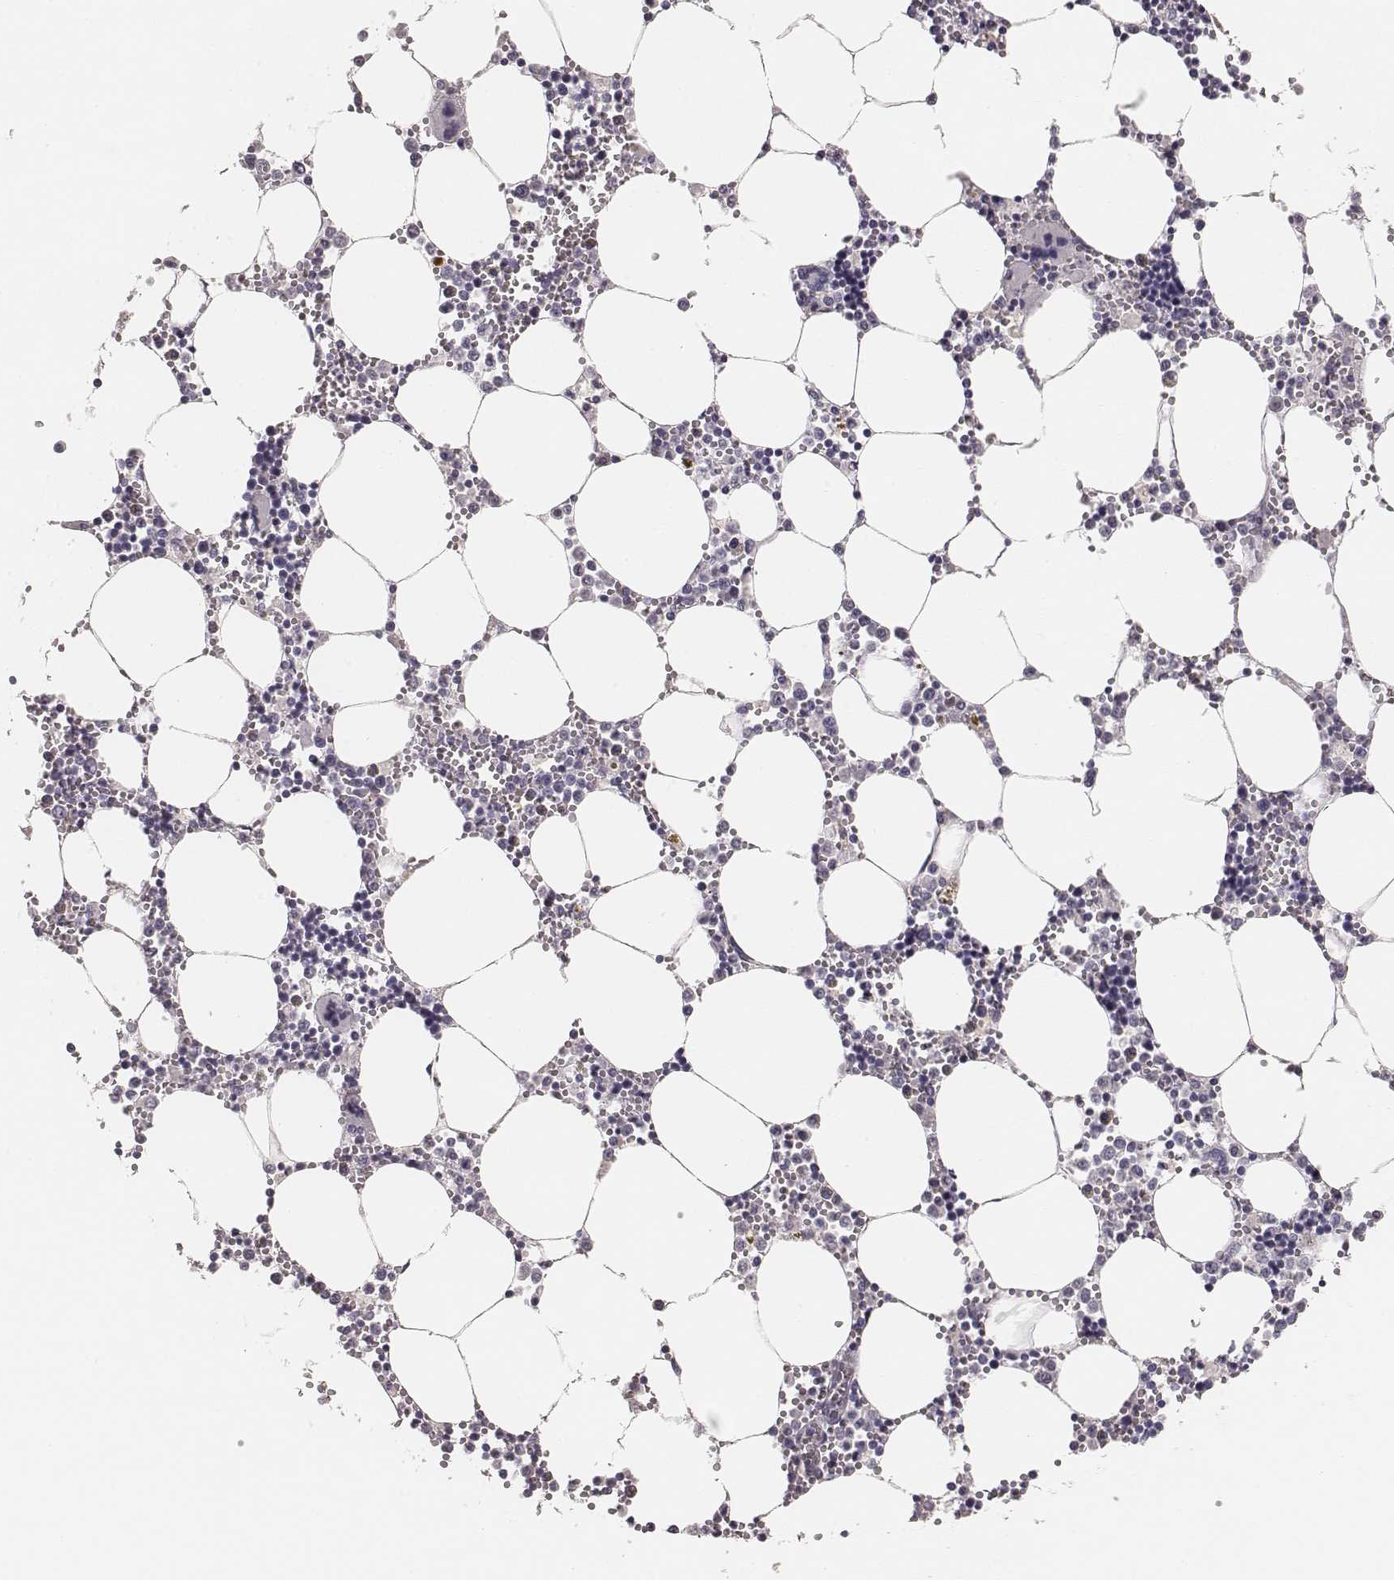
{"staining": {"intensity": "negative", "quantity": "none", "location": "none"}, "tissue": "bone marrow", "cell_type": "Hematopoietic cells", "image_type": "normal", "snomed": [{"axis": "morphology", "description": "Normal tissue, NOS"}, {"axis": "topography", "description": "Bone marrow"}], "caption": "IHC histopathology image of benign bone marrow stained for a protein (brown), which exhibits no positivity in hematopoietic cells.", "gene": "MYH6", "patient": {"sex": "male", "age": 54}}